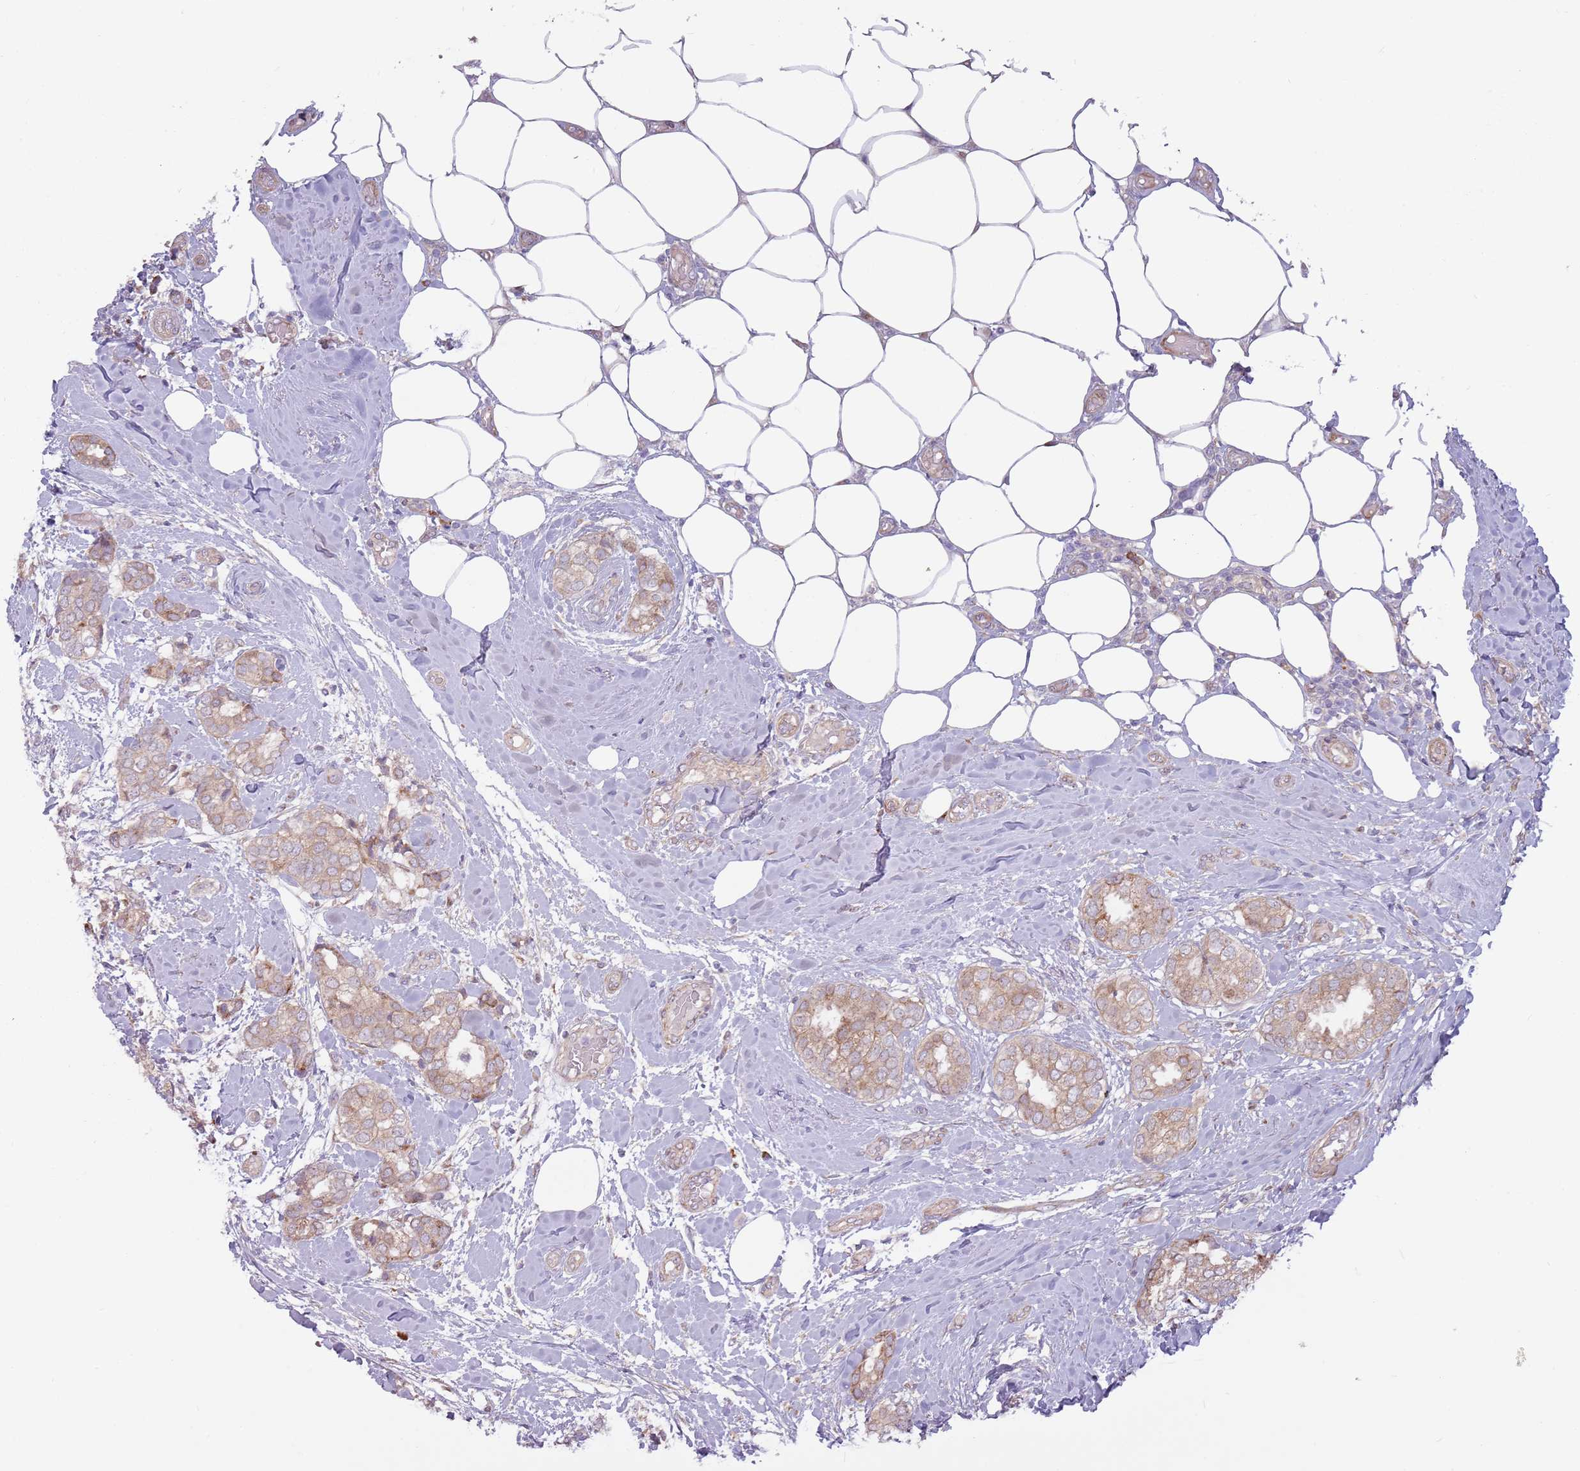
{"staining": {"intensity": "weak", "quantity": ">75%", "location": "cytoplasmic/membranous"}, "tissue": "breast cancer", "cell_type": "Tumor cells", "image_type": "cancer", "snomed": [{"axis": "morphology", "description": "Duct carcinoma"}, {"axis": "topography", "description": "Breast"}], "caption": "There is low levels of weak cytoplasmic/membranous expression in tumor cells of breast cancer (infiltrating ductal carcinoma), as demonstrated by immunohistochemical staining (brown color).", "gene": "CCDC150", "patient": {"sex": "female", "age": 73}}